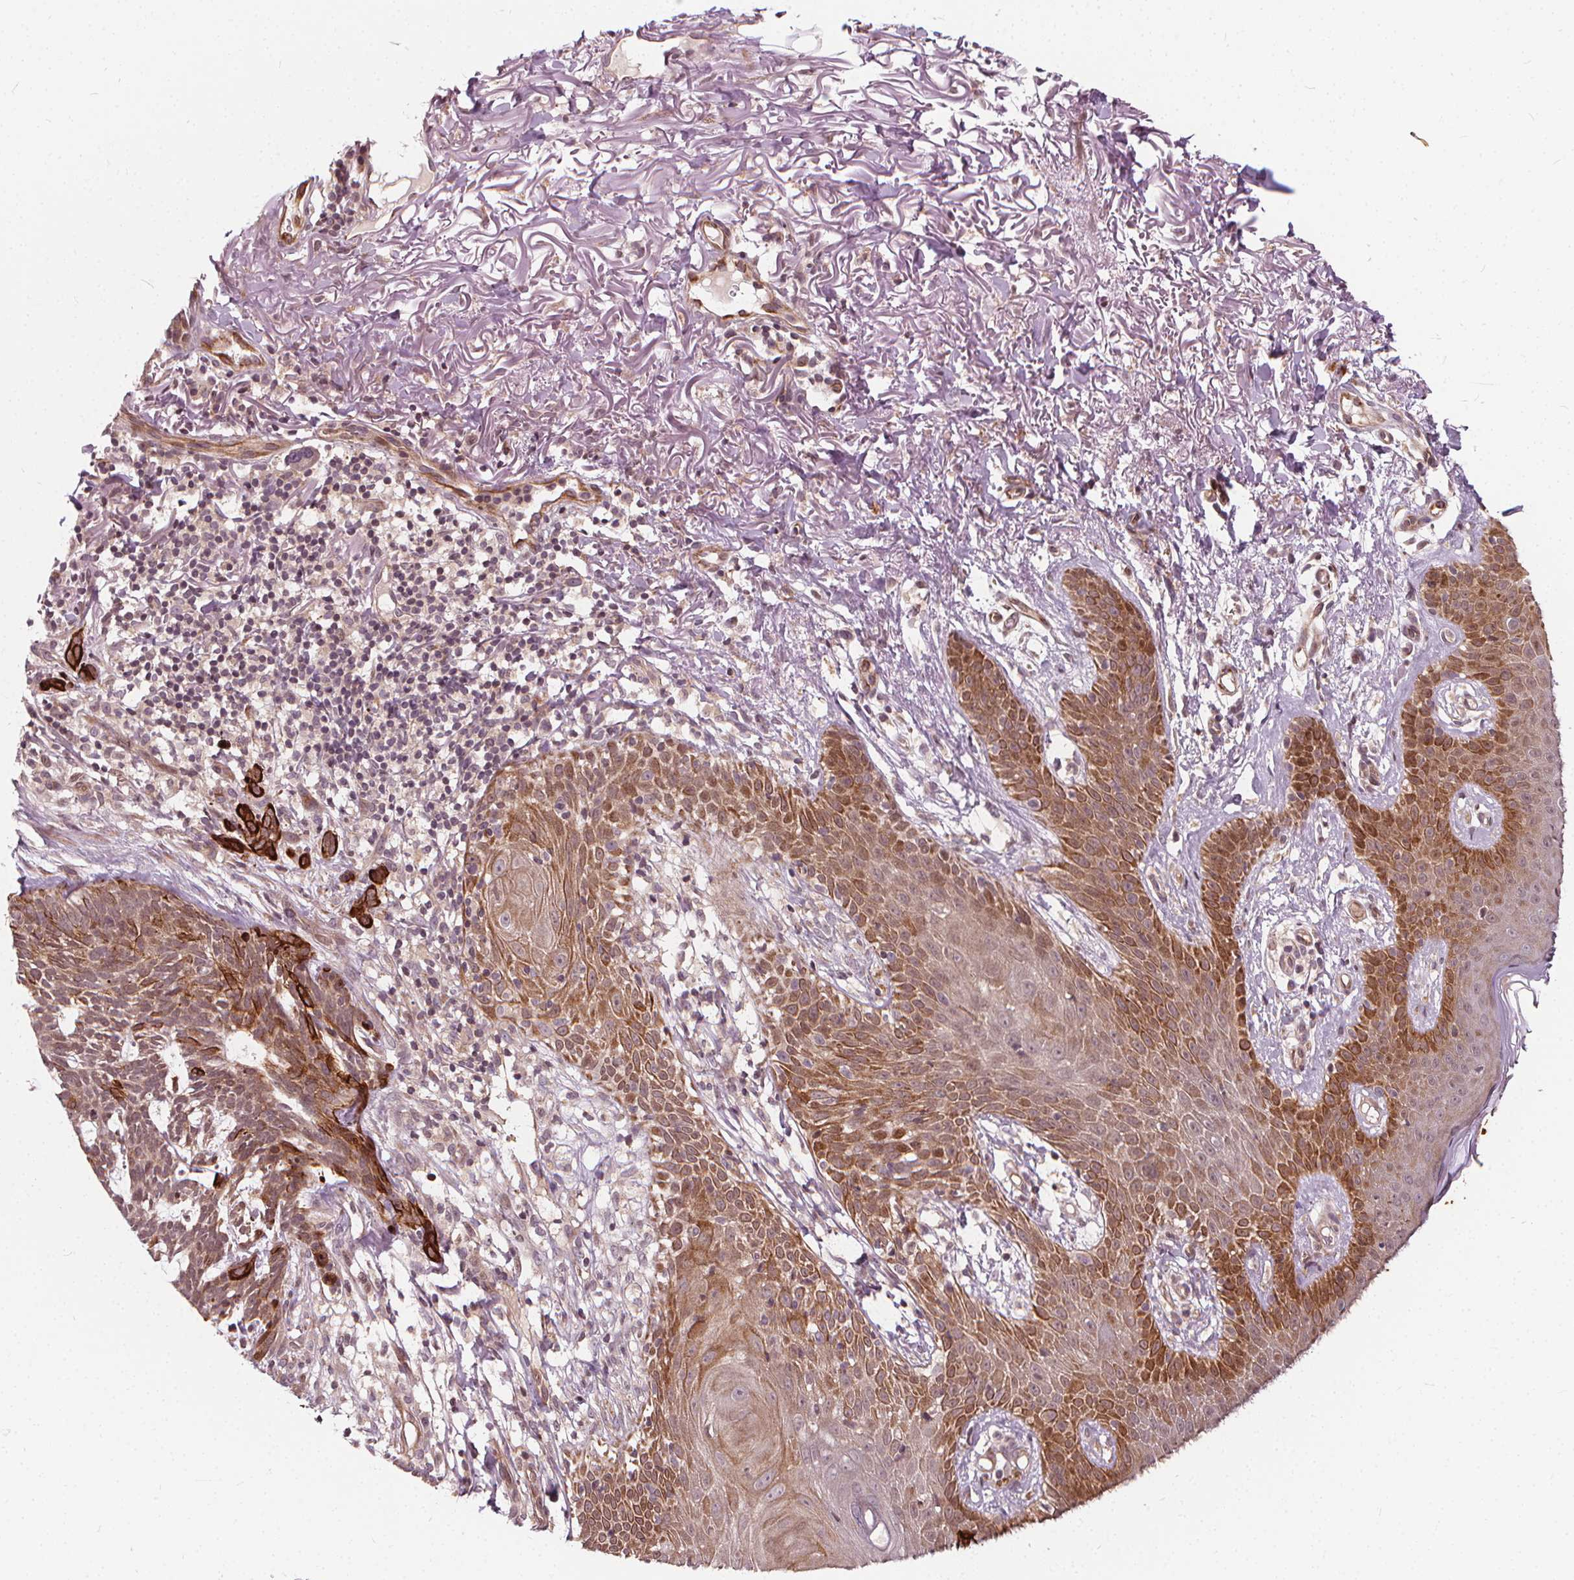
{"staining": {"intensity": "moderate", "quantity": ">75%", "location": "cytoplasmic/membranous"}, "tissue": "skin cancer", "cell_type": "Tumor cells", "image_type": "cancer", "snomed": [{"axis": "morphology", "description": "Basal cell carcinoma"}, {"axis": "topography", "description": "Skin"}], "caption": "Protein expression analysis of skin cancer reveals moderate cytoplasmic/membranous positivity in about >75% of tumor cells. (DAB = brown stain, brightfield microscopy at high magnification).", "gene": "INPP5E", "patient": {"sex": "female", "age": 78}}